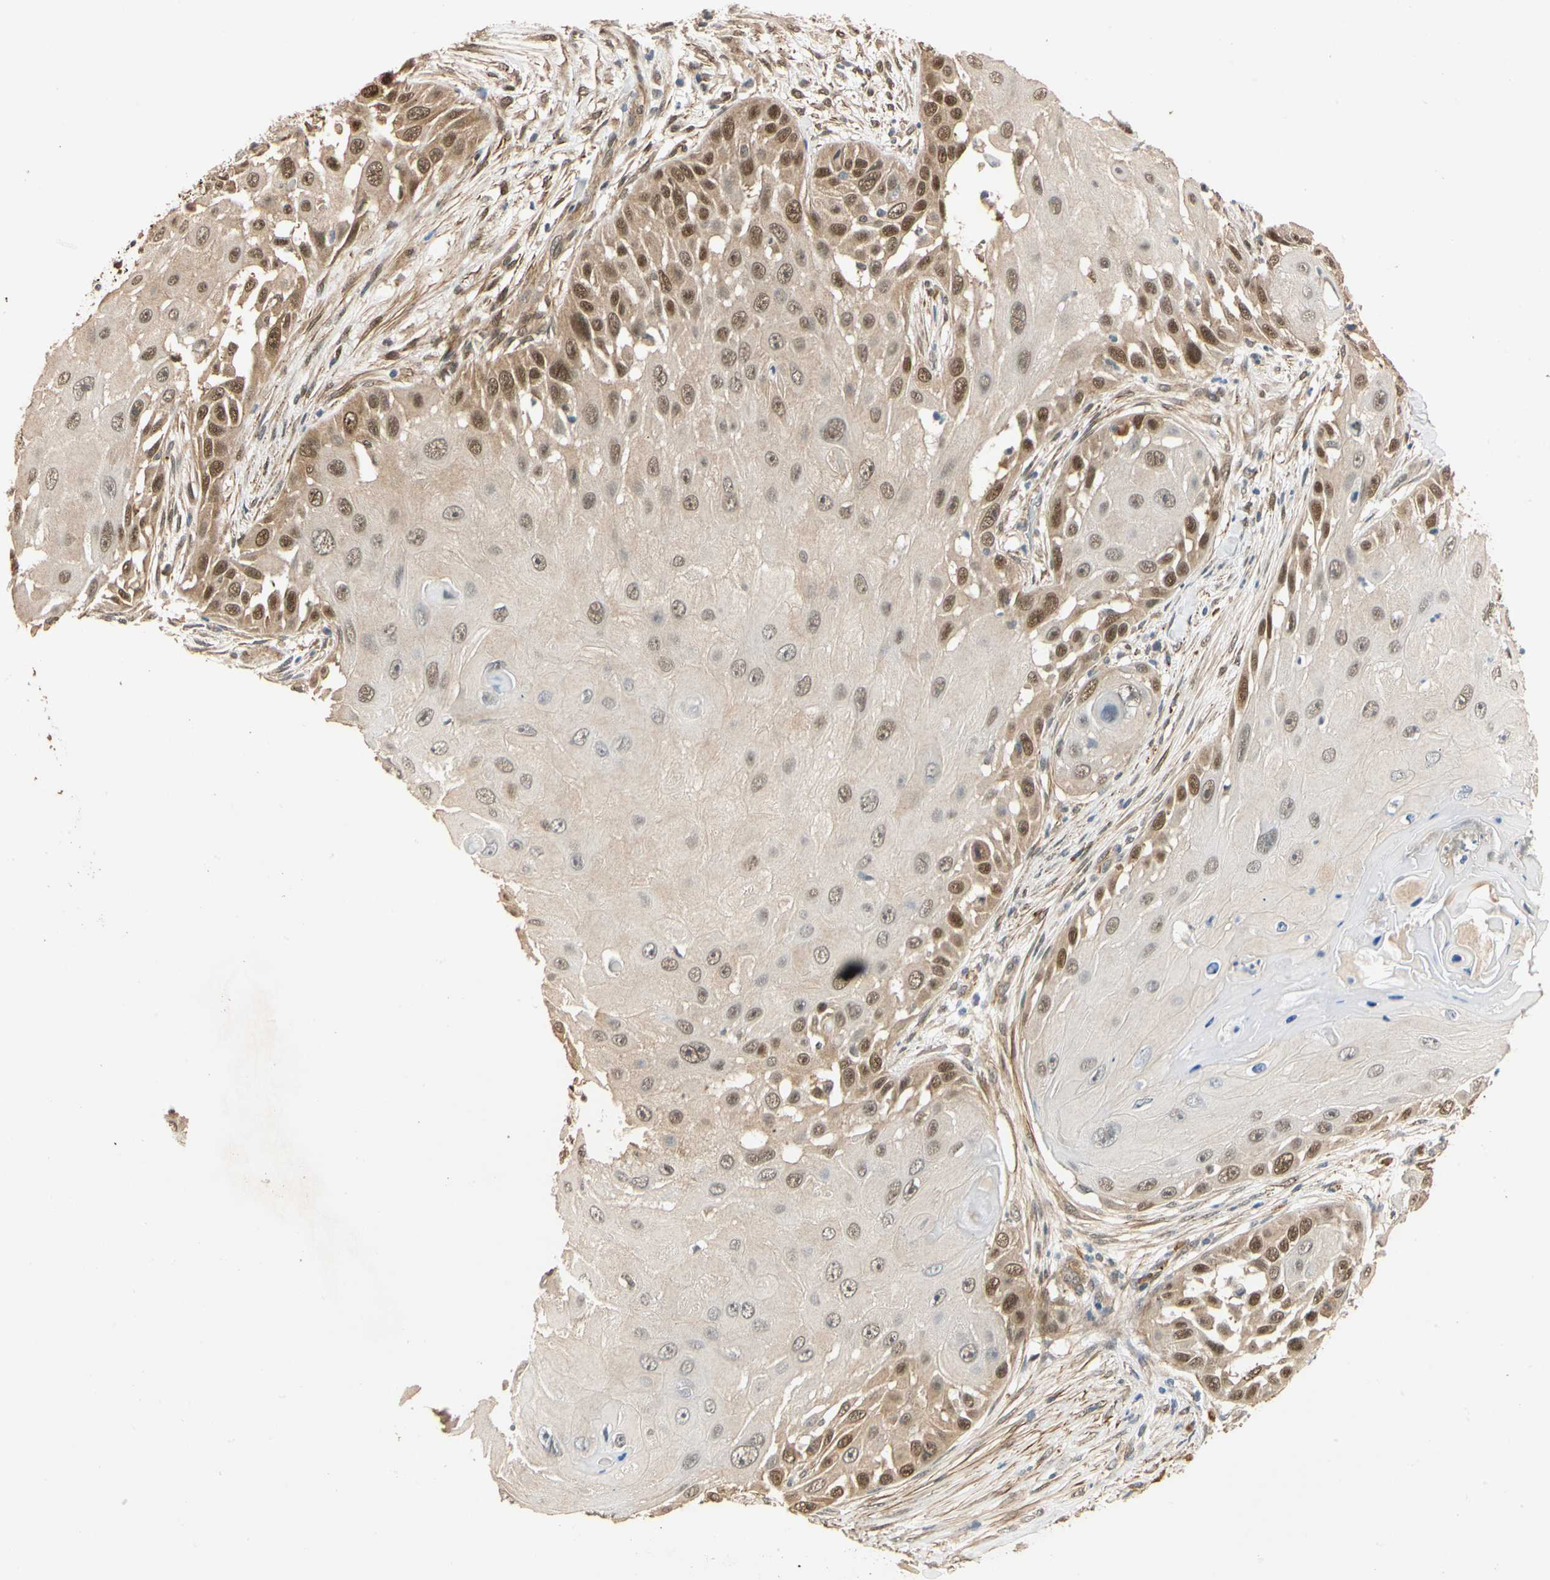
{"staining": {"intensity": "strong", "quantity": "<25%", "location": "cytoplasmic/membranous,nuclear"}, "tissue": "skin cancer", "cell_type": "Tumor cells", "image_type": "cancer", "snomed": [{"axis": "morphology", "description": "Squamous cell carcinoma, NOS"}, {"axis": "topography", "description": "Skin"}], "caption": "Immunohistochemical staining of skin cancer (squamous cell carcinoma) demonstrates medium levels of strong cytoplasmic/membranous and nuclear protein expression in about <25% of tumor cells.", "gene": "QSER1", "patient": {"sex": "female", "age": 44}}